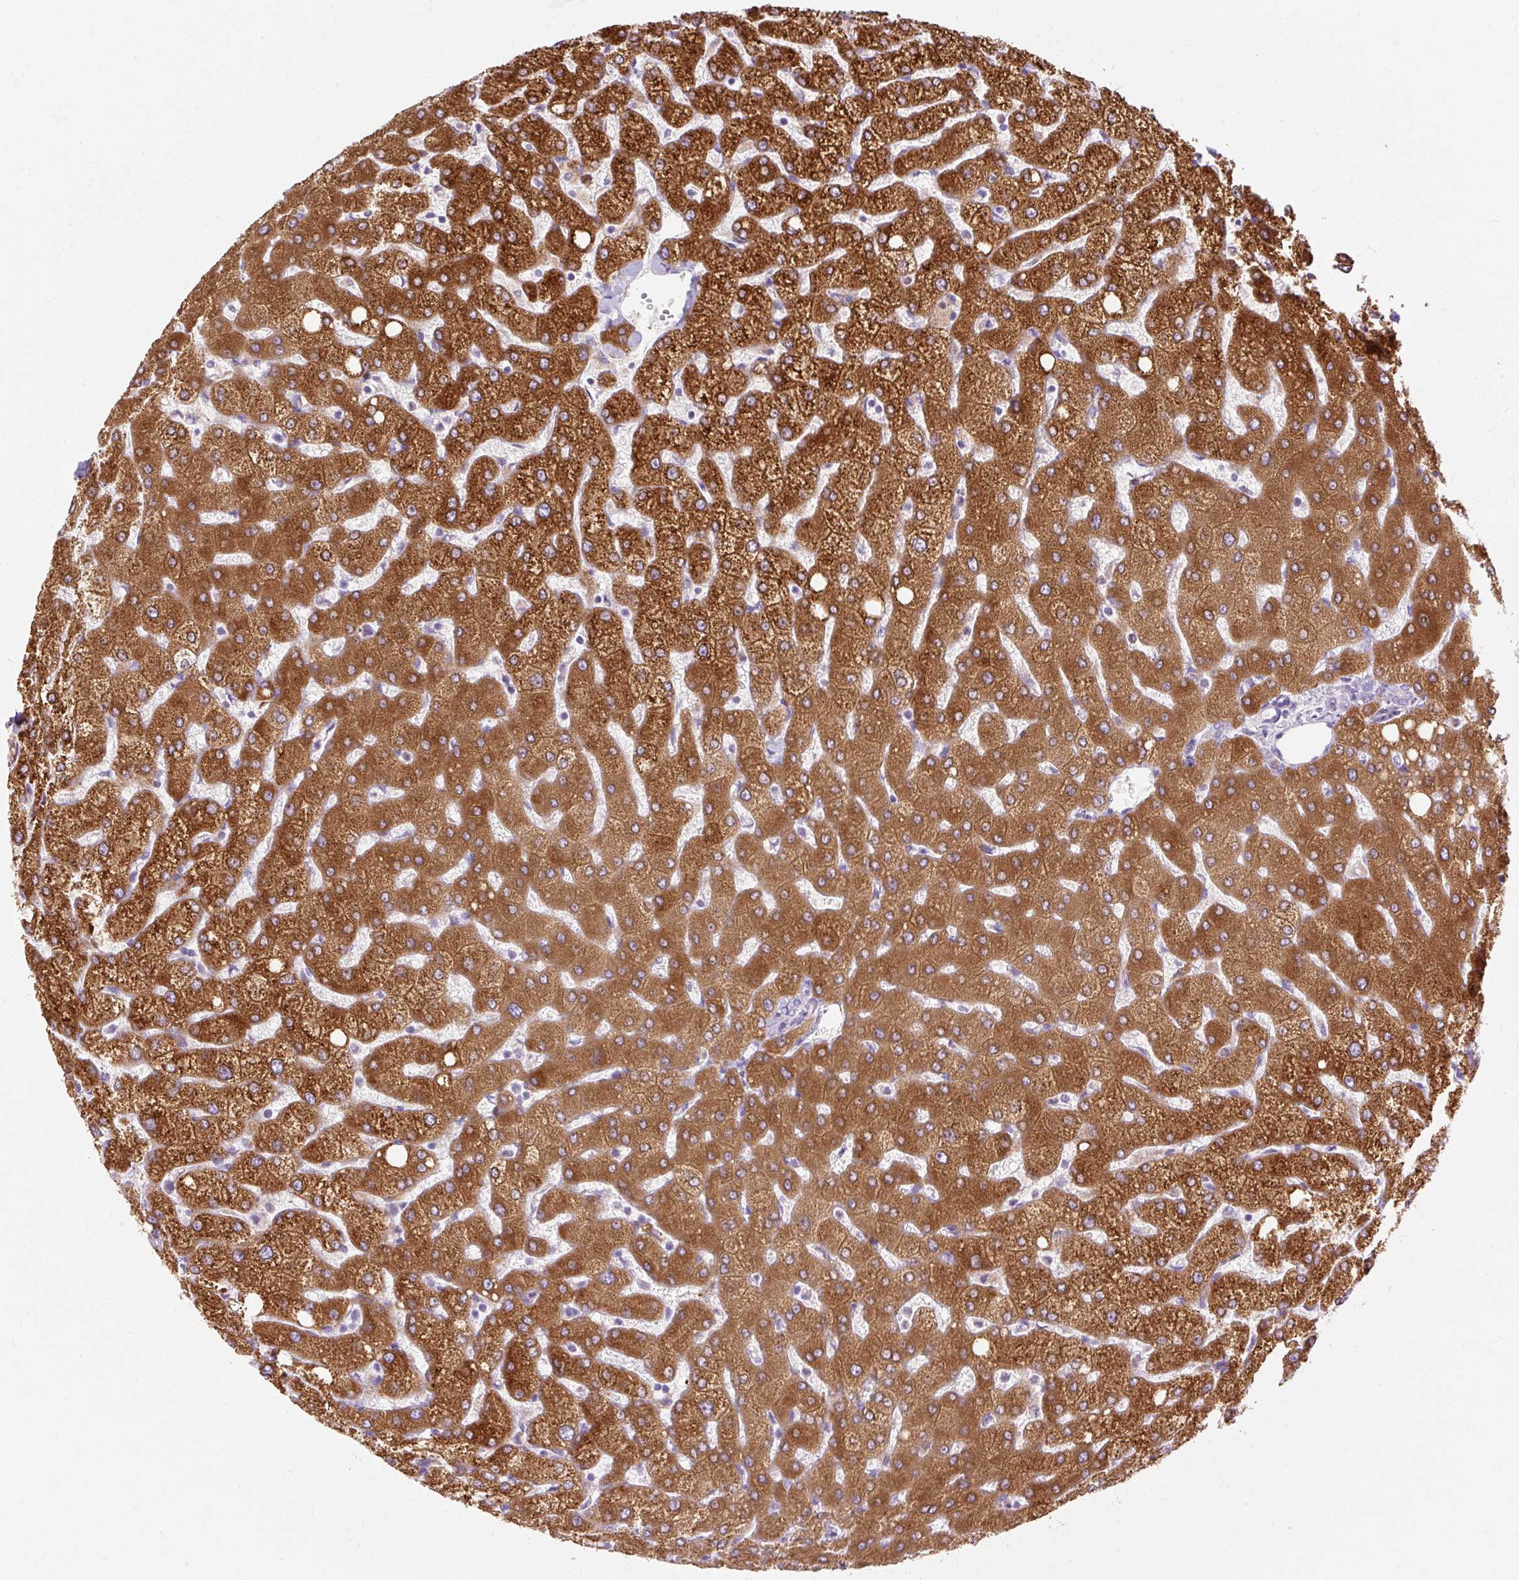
{"staining": {"intensity": "negative", "quantity": "none", "location": "none"}, "tissue": "liver", "cell_type": "Cholangiocytes", "image_type": "normal", "snomed": [{"axis": "morphology", "description": "Normal tissue, NOS"}, {"axis": "topography", "description": "Liver"}], "caption": "Cholangiocytes are negative for brown protein staining in normal liver.", "gene": "HSD11B1", "patient": {"sex": "female", "age": 54}}